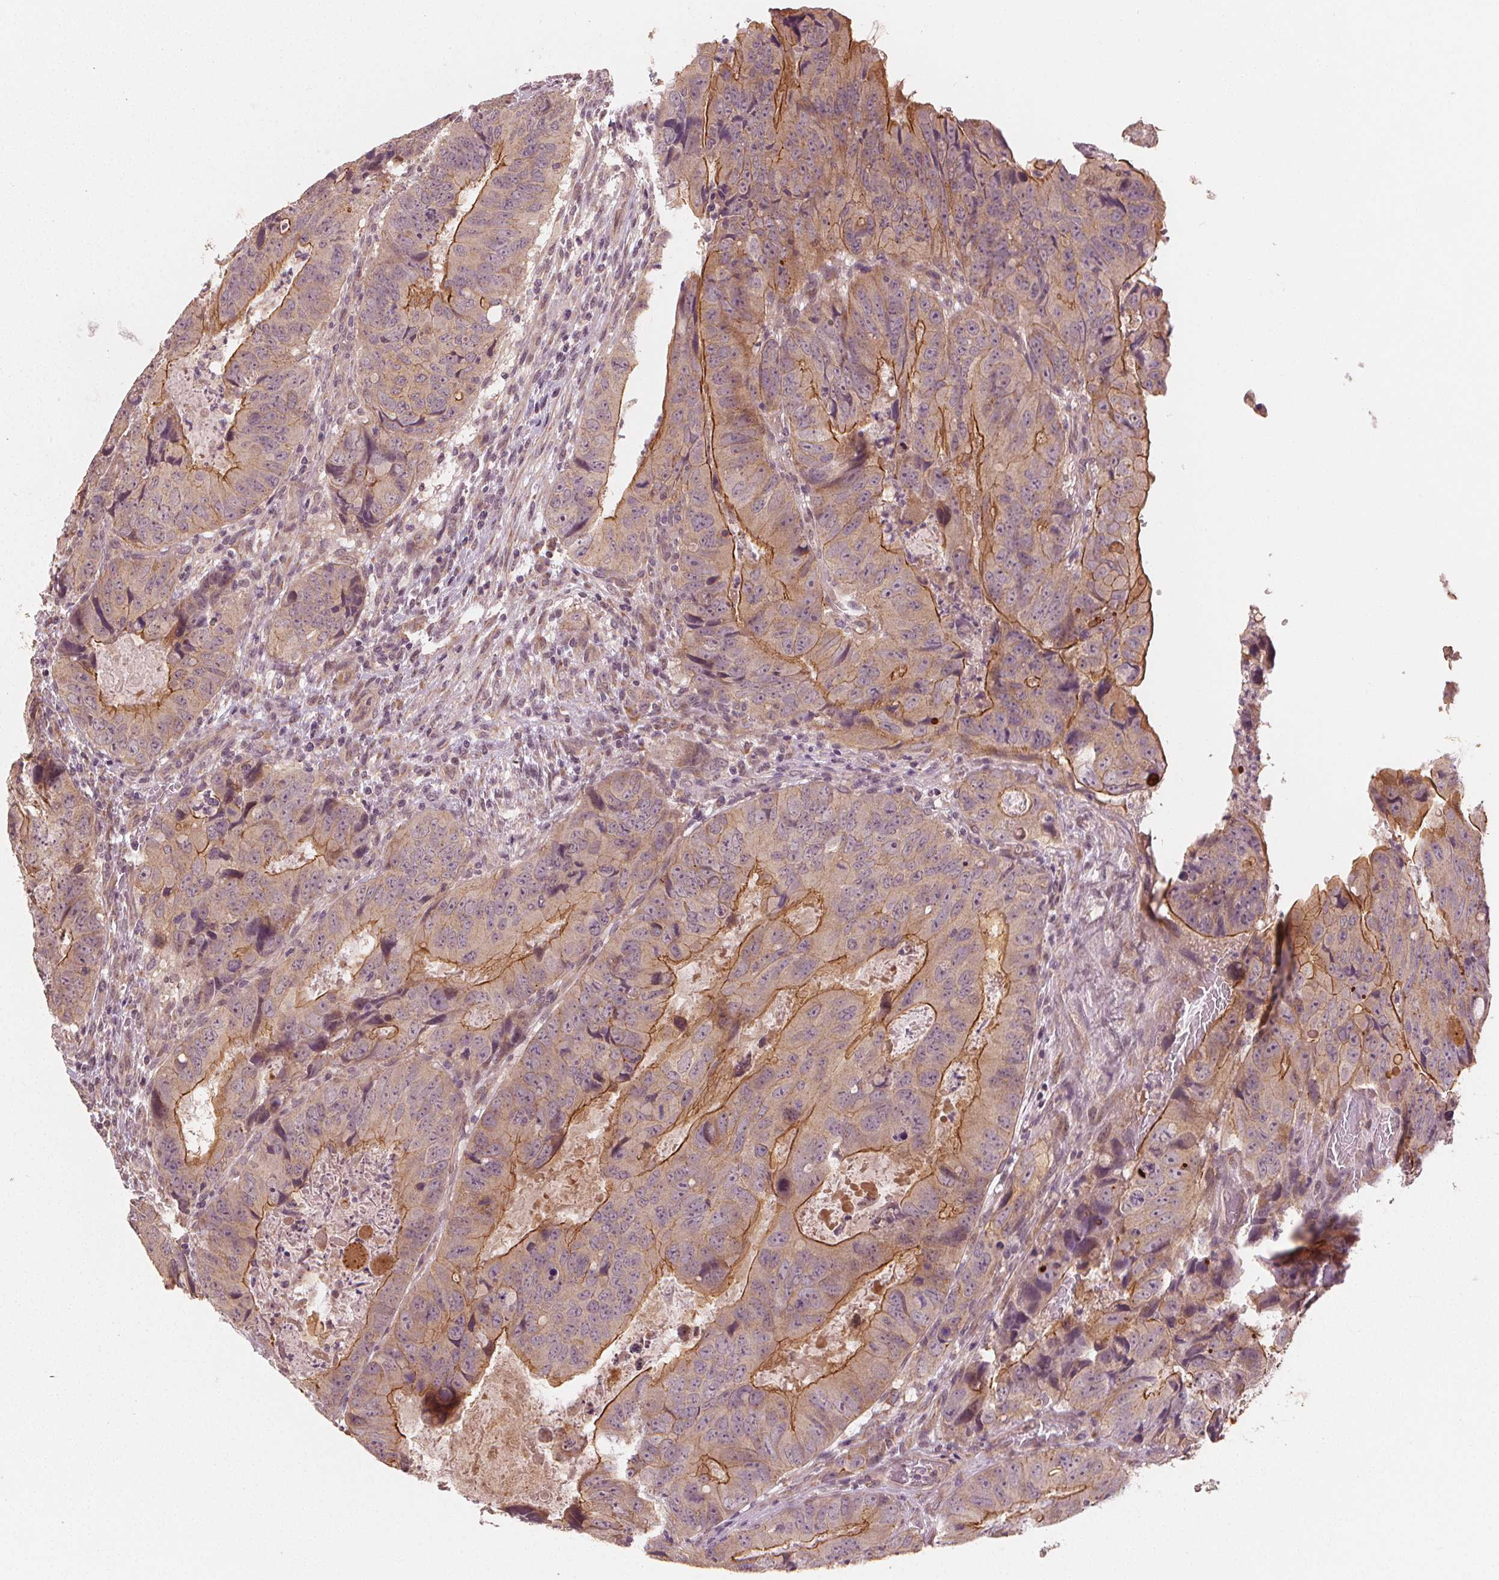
{"staining": {"intensity": "strong", "quantity": "<25%", "location": "cytoplasmic/membranous"}, "tissue": "colorectal cancer", "cell_type": "Tumor cells", "image_type": "cancer", "snomed": [{"axis": "morphology", "description": "Adenocarcinoma, NOS"}, {"axis": "topography", "description": "Colon"}], "caption": "Adenocarcinoma (colorectal) tissue demonstrates strong cytoplasmic/membranous positivity in approximately <25% of tumor cells", "gene": "CLBA1", "patient": {"sex": "male", "age": 79}}